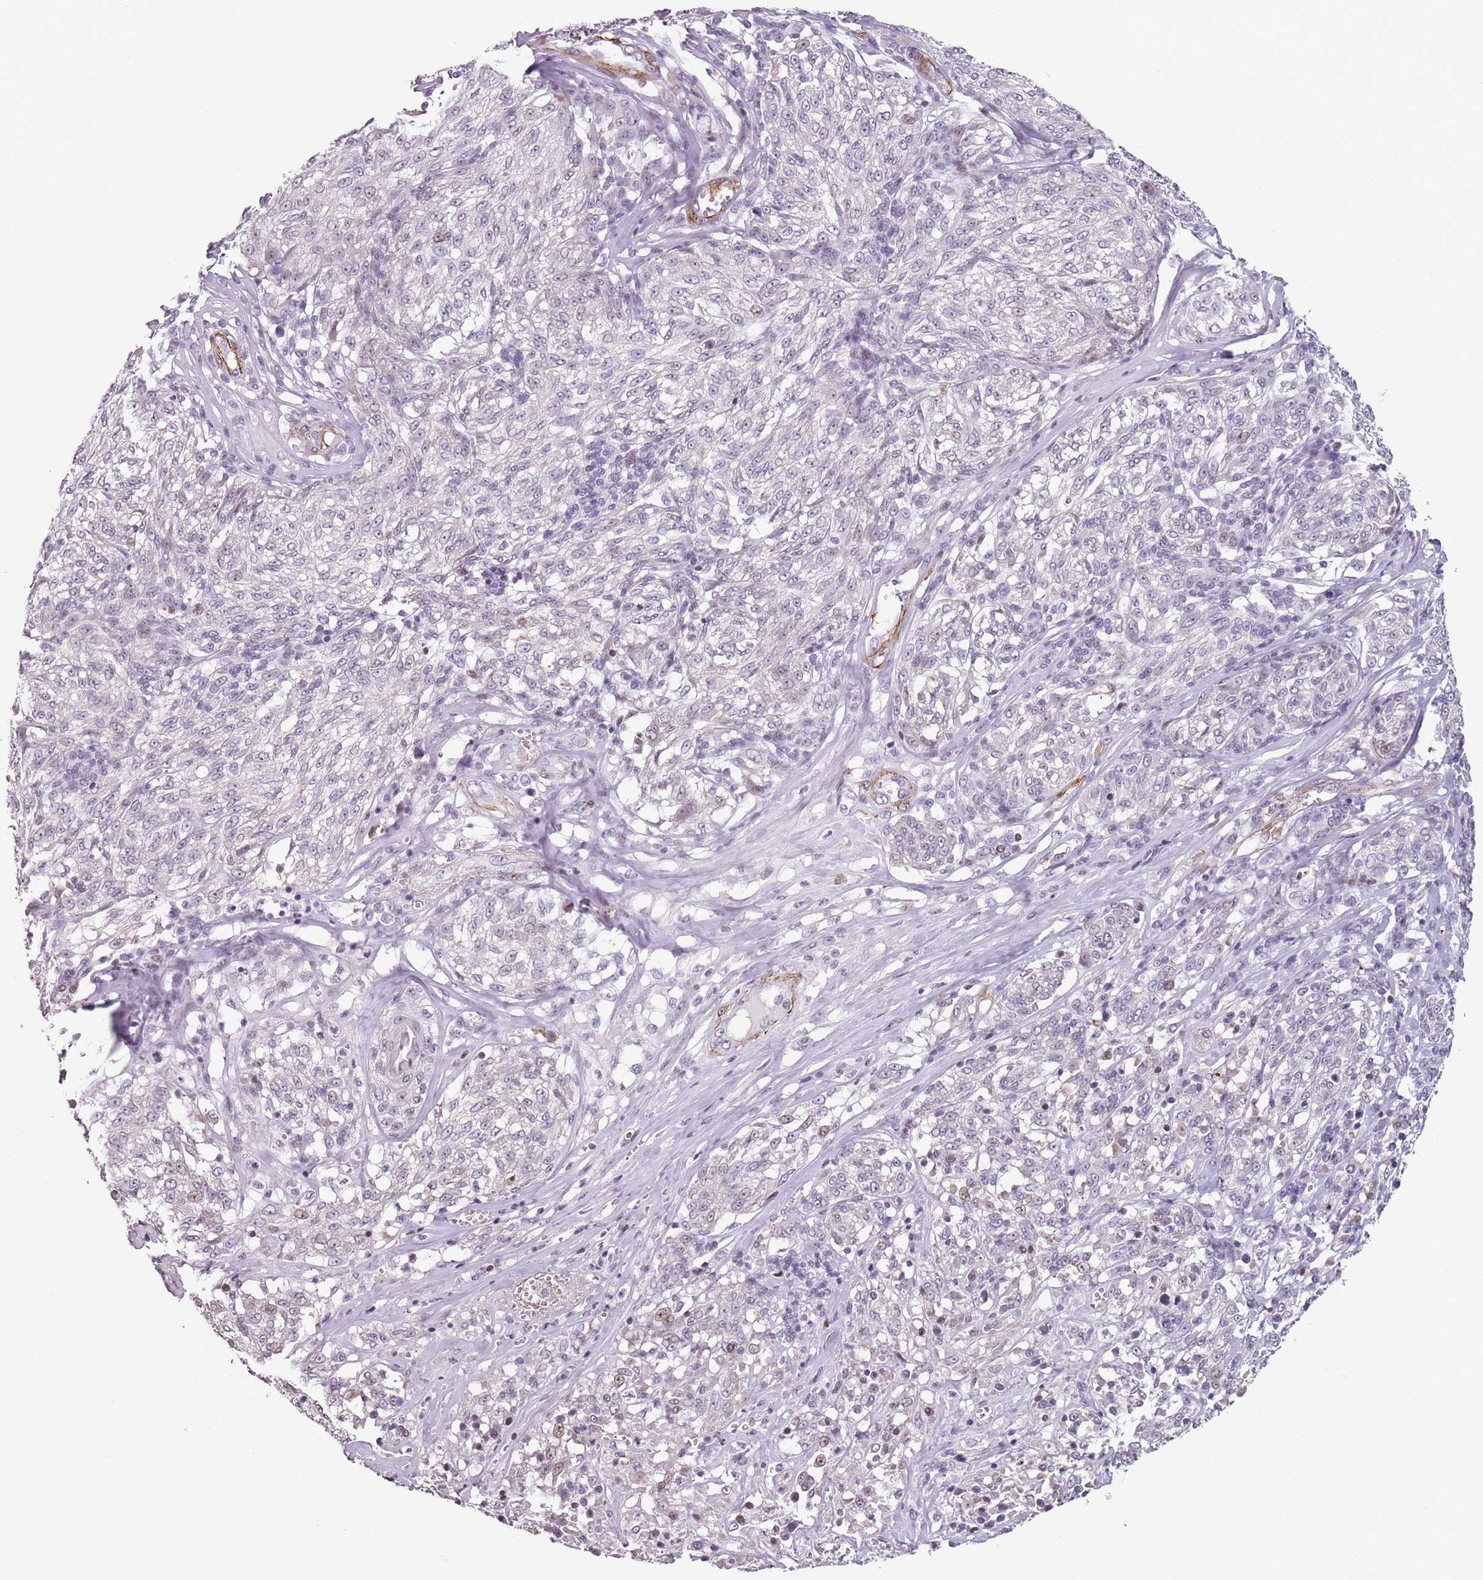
{"staining": {"intensity": "negative", "quantity": "none", "location": "none"}, "tissue": "melanoma", "cell_type": "Tumor cells", "image_type": "cancer", "snomed": [{"axis": "morphology", "description": "Malignant melanoma, NOS"}, {"axis": "topography", "description": "Skin"}], "caption": "Tumor cells are negative for protein expression in human melanoma. Brightfield microscopy of immunohistochemistry stained with DAB (brown) and hematoxylin (blue), captured at high magnification.", "gene": "TMC4", "patient": {"sex": "female", "age": 63}}